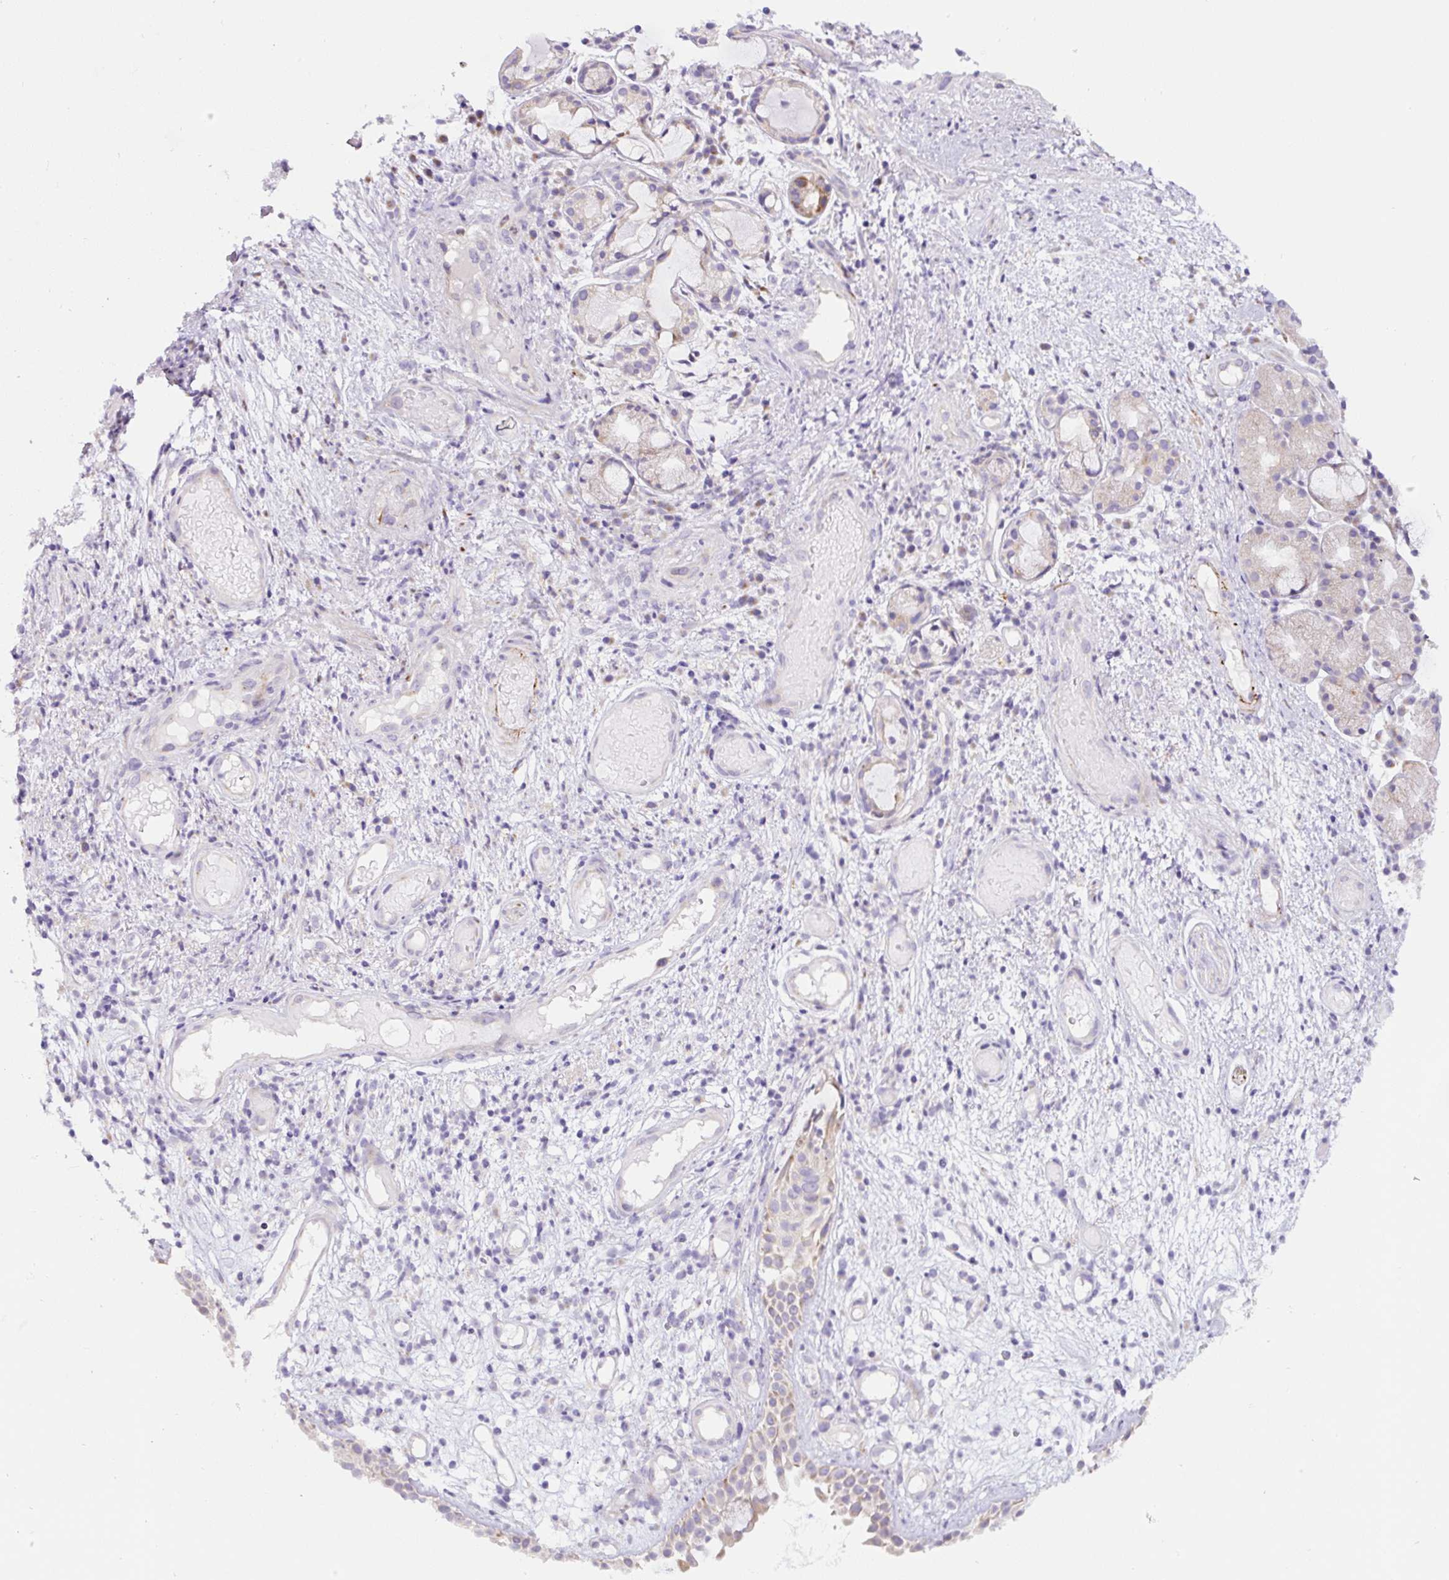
{"staining": {"intensity": "moderate", "quantity": "<25%", "location": "cytoplasmic/membranous"}, "tissue": "nasopharynx", "cell_type": "Respiratory epithelial cells", "image_type": "normal", "snomed": [{"axis": "morphology", "description": "Normal tissue, NOS"}, {"axis": "morphology", "description": "Inflammation, NOS"}, {"axis": "topography", "description": "Nasopharynx"}], "caption": "Protein staining reveals moderate cytoplasmic/membranous expression in about <25% of respiratory epithelial cells in unremarkable nasopharynx. (brown staining indicates protein expression, while blue staining denotes nuclei).", "gene": "HPS4", "patient": {"sex": "male", "age": 54}}